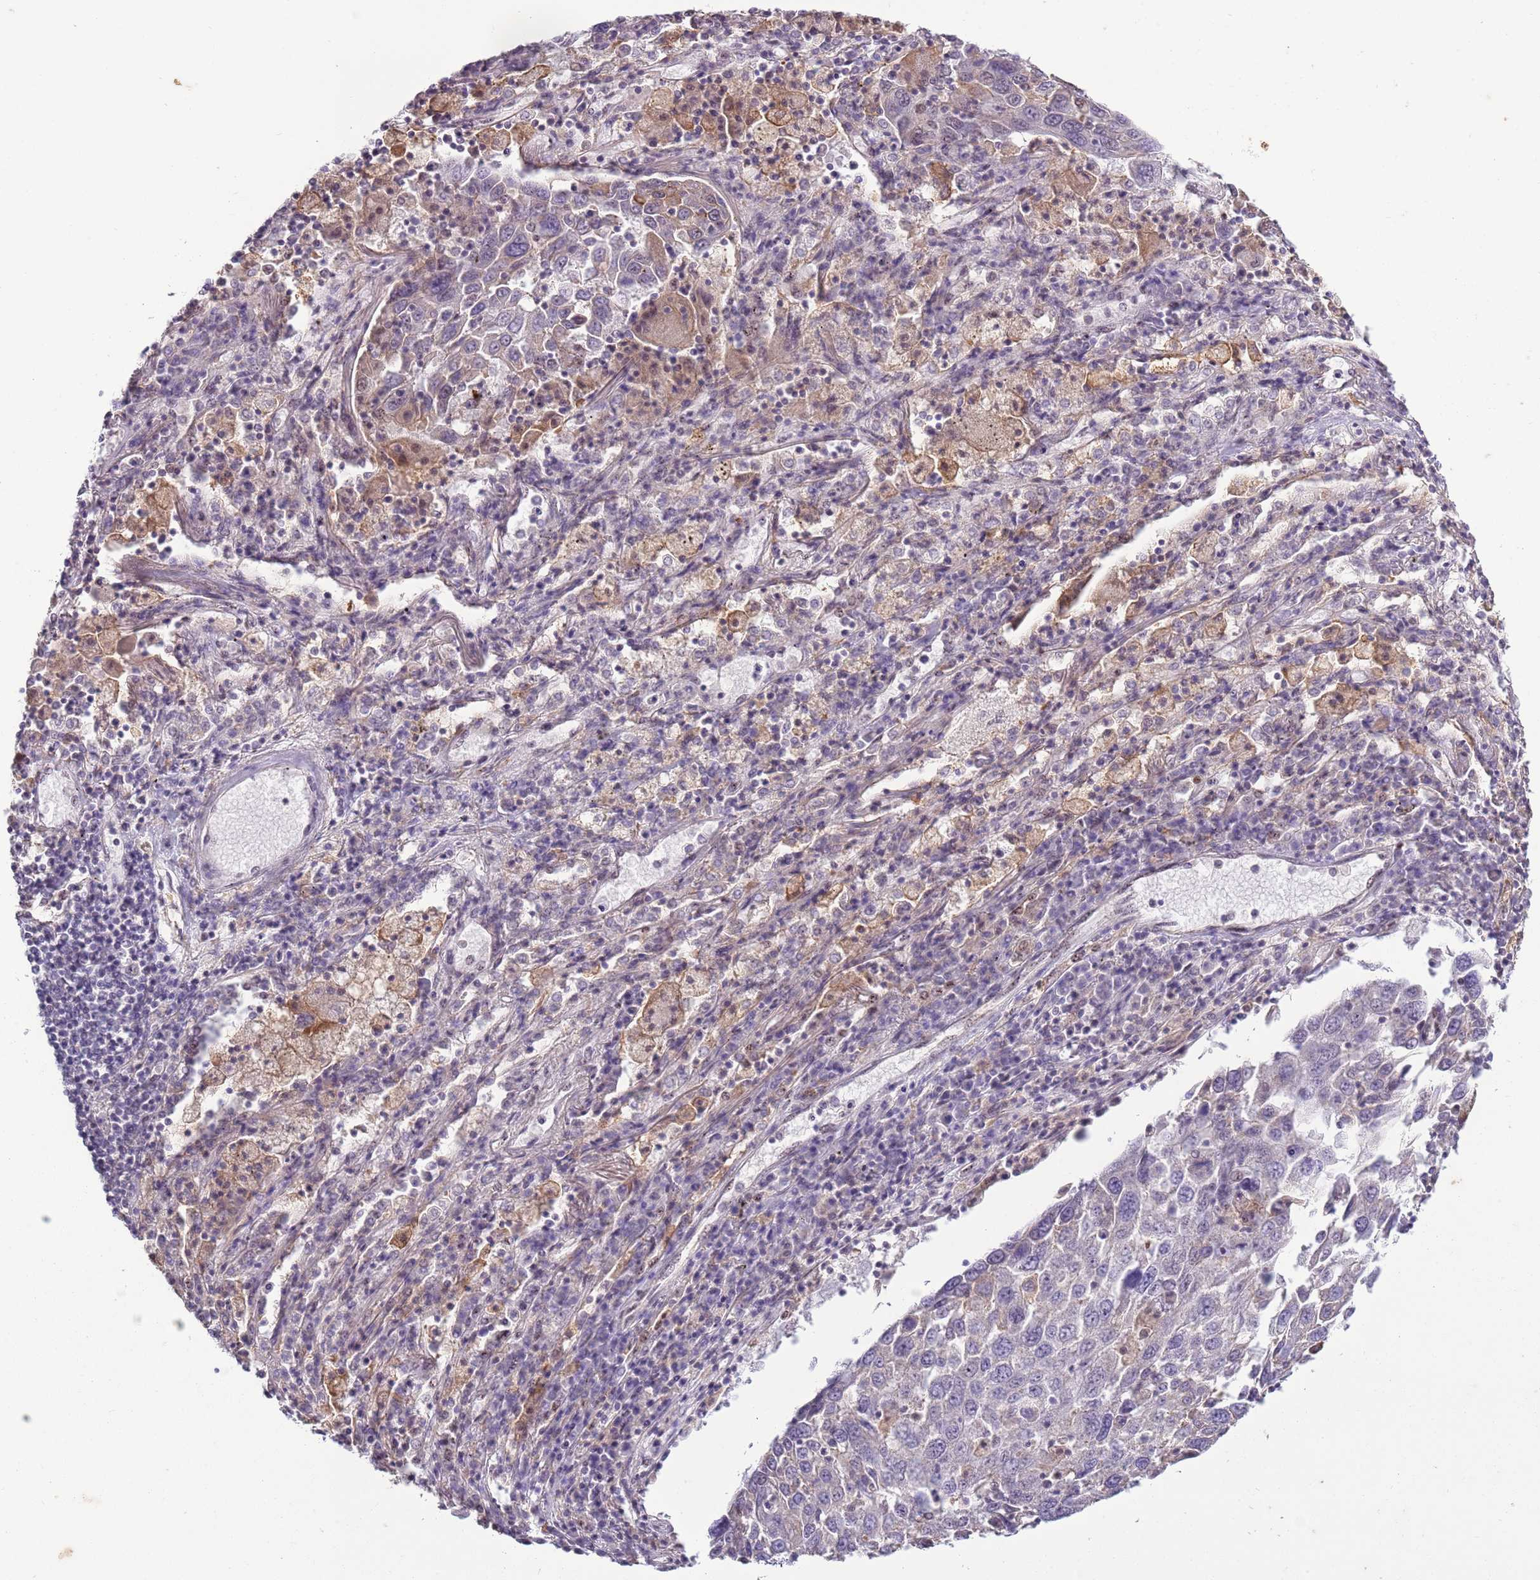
{"staining": {"intensity": "negative", "quantity": "none", "location": "none"}, "tissue": "lung cancer", "cell_type": "Tumor cells", "image_type": "cancer", "snomed": [{"axis": "morphology", "description": "Squamous cell carcinoma, NOS"}, {"axis": "topography", "description": "Lung"}], "caption": "This is an immunohistochemistry (IHC) photomicrograph of human lung cancer. There is no positivity in tumor cells.", "gene": "CAPN9", "patient": {"sex": "male", "age": 65}}